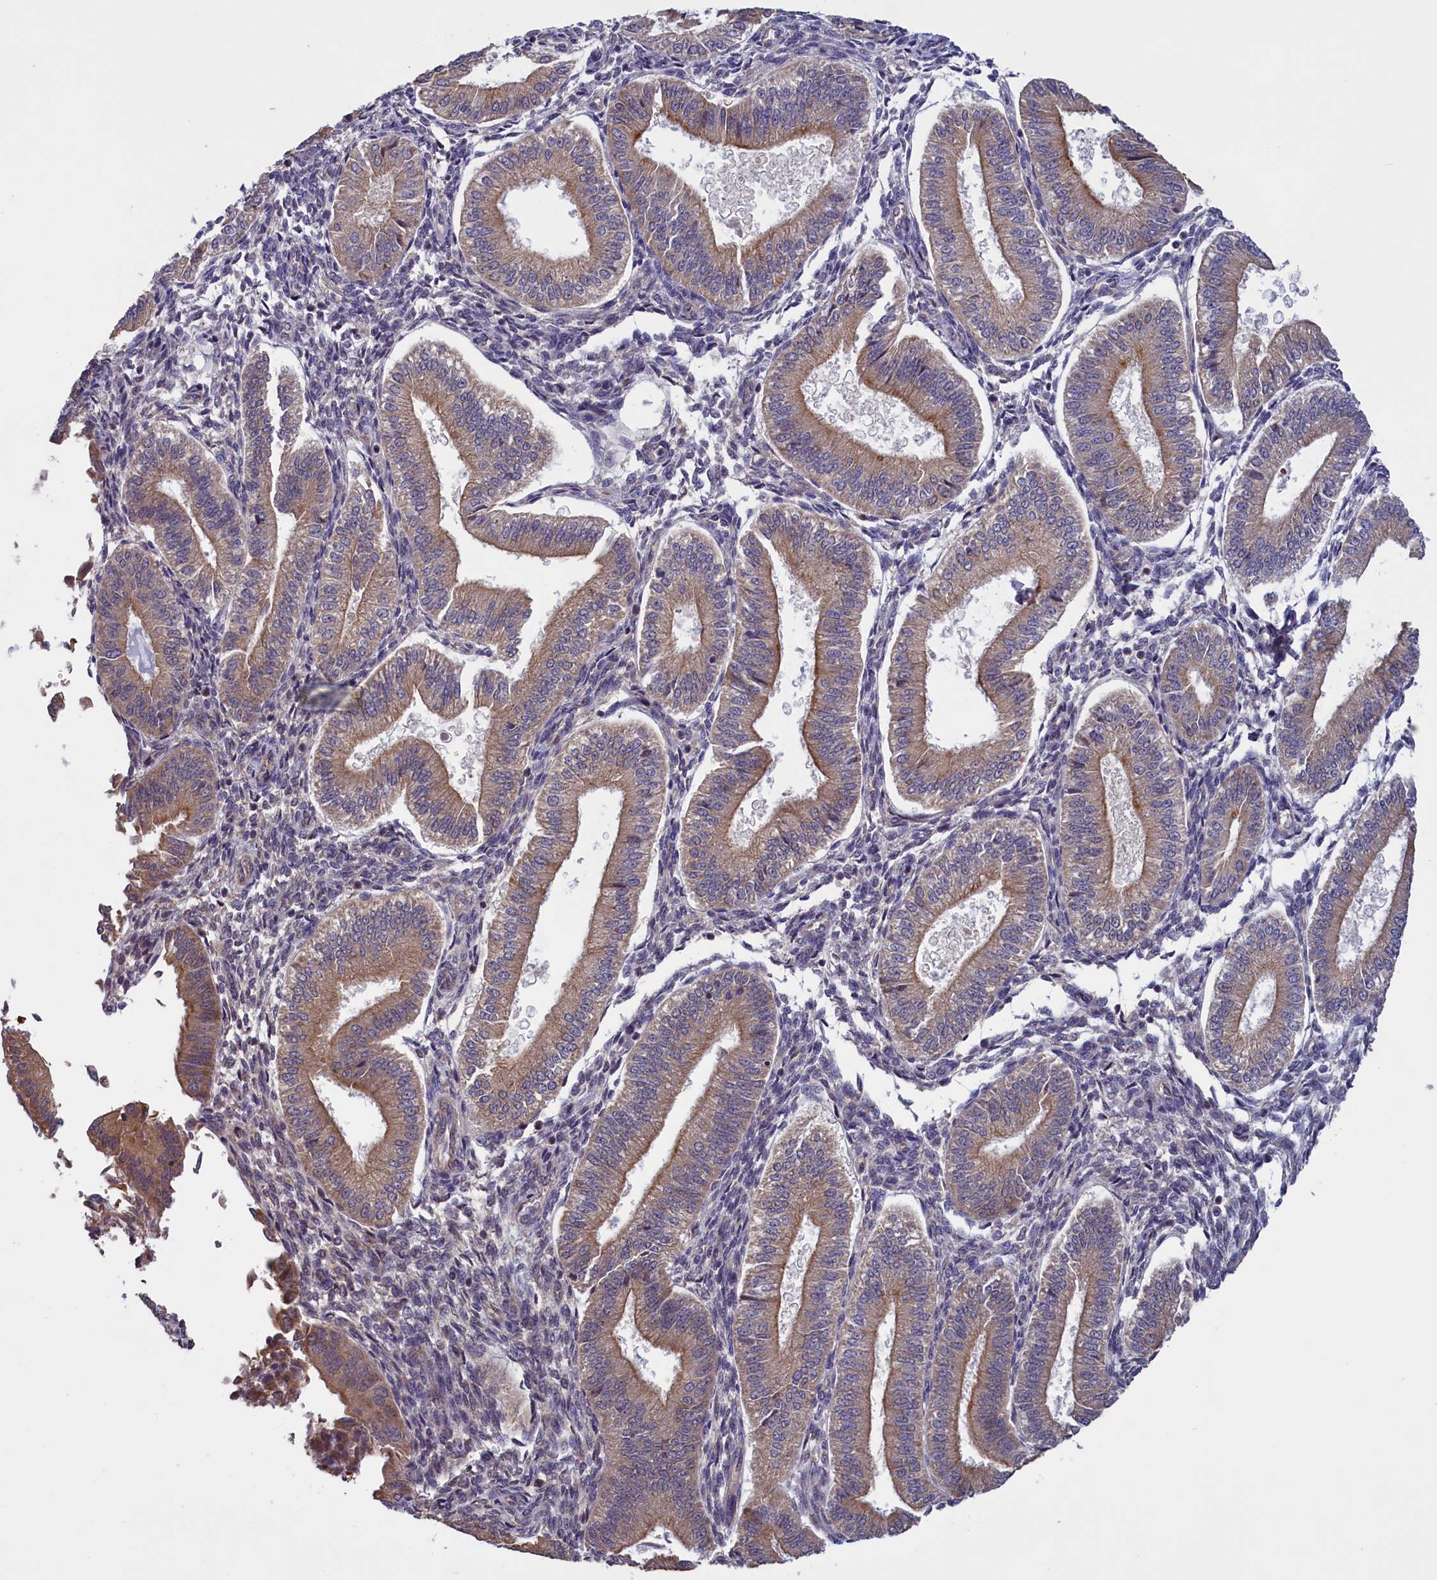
{"staining": {"intensity": "moderate", "quantity": "25%-75%", "location": "cytoplasmic/membranous"}, "tissue": "endometrium", "cell_type": "Cells in endometrial stroma", "image_type": "normal", "snomed": [{"axis": "morphology", "description": "Normal tissue, NOS"}, {"axis": "topography", "description": "Endometrium"}], "caption": "Immunohistochemical staining of benign endometrium demonstrates moderate cytoplasmic/membranous protein staining in about 25%-75% of cells in endometrial stroma.", "gene": "DENND1B", "patient": {"sex": "female", "age": 39}}